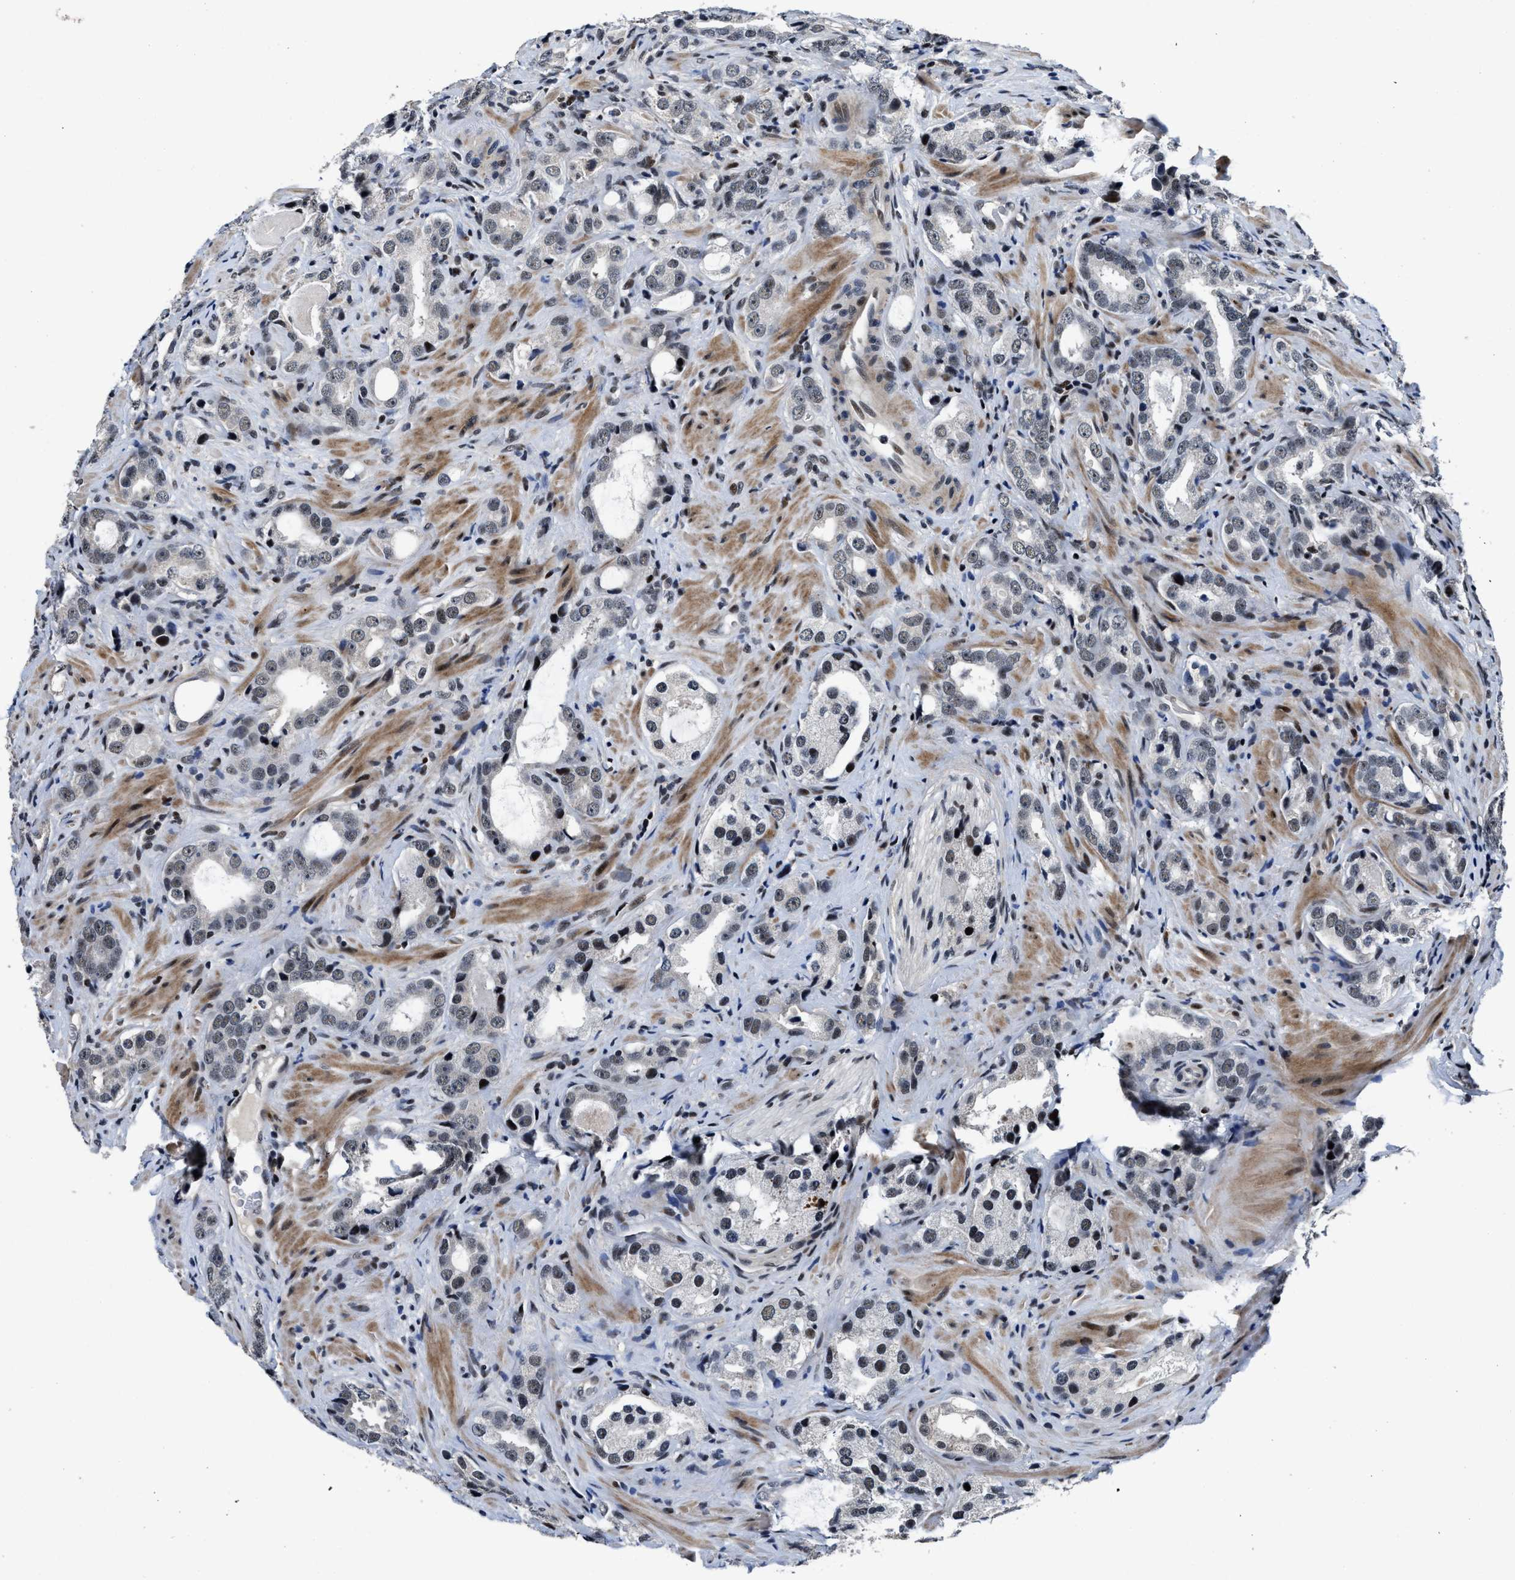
{"staining": {"intensity": "weak", "quantity": "<25%", "location": "nuclear"}, "tissue": "prostate cancer", "cell_type": "Tumor cells", "image_type": "cancer", "snomed": [{"axis": "morphology", "description": "Adenocarcinoma, High grade"}, {"axis": "topography", "description": "Prostate"}], "caption": "Prostate cancer (high-grade adenocarcinoma) stained for a protein using immunohistochemistry (IHC) demonstrates no positivity tumor cells.", "gene": "ZNF233", "patient": {"sex": "male", "age": 63}}